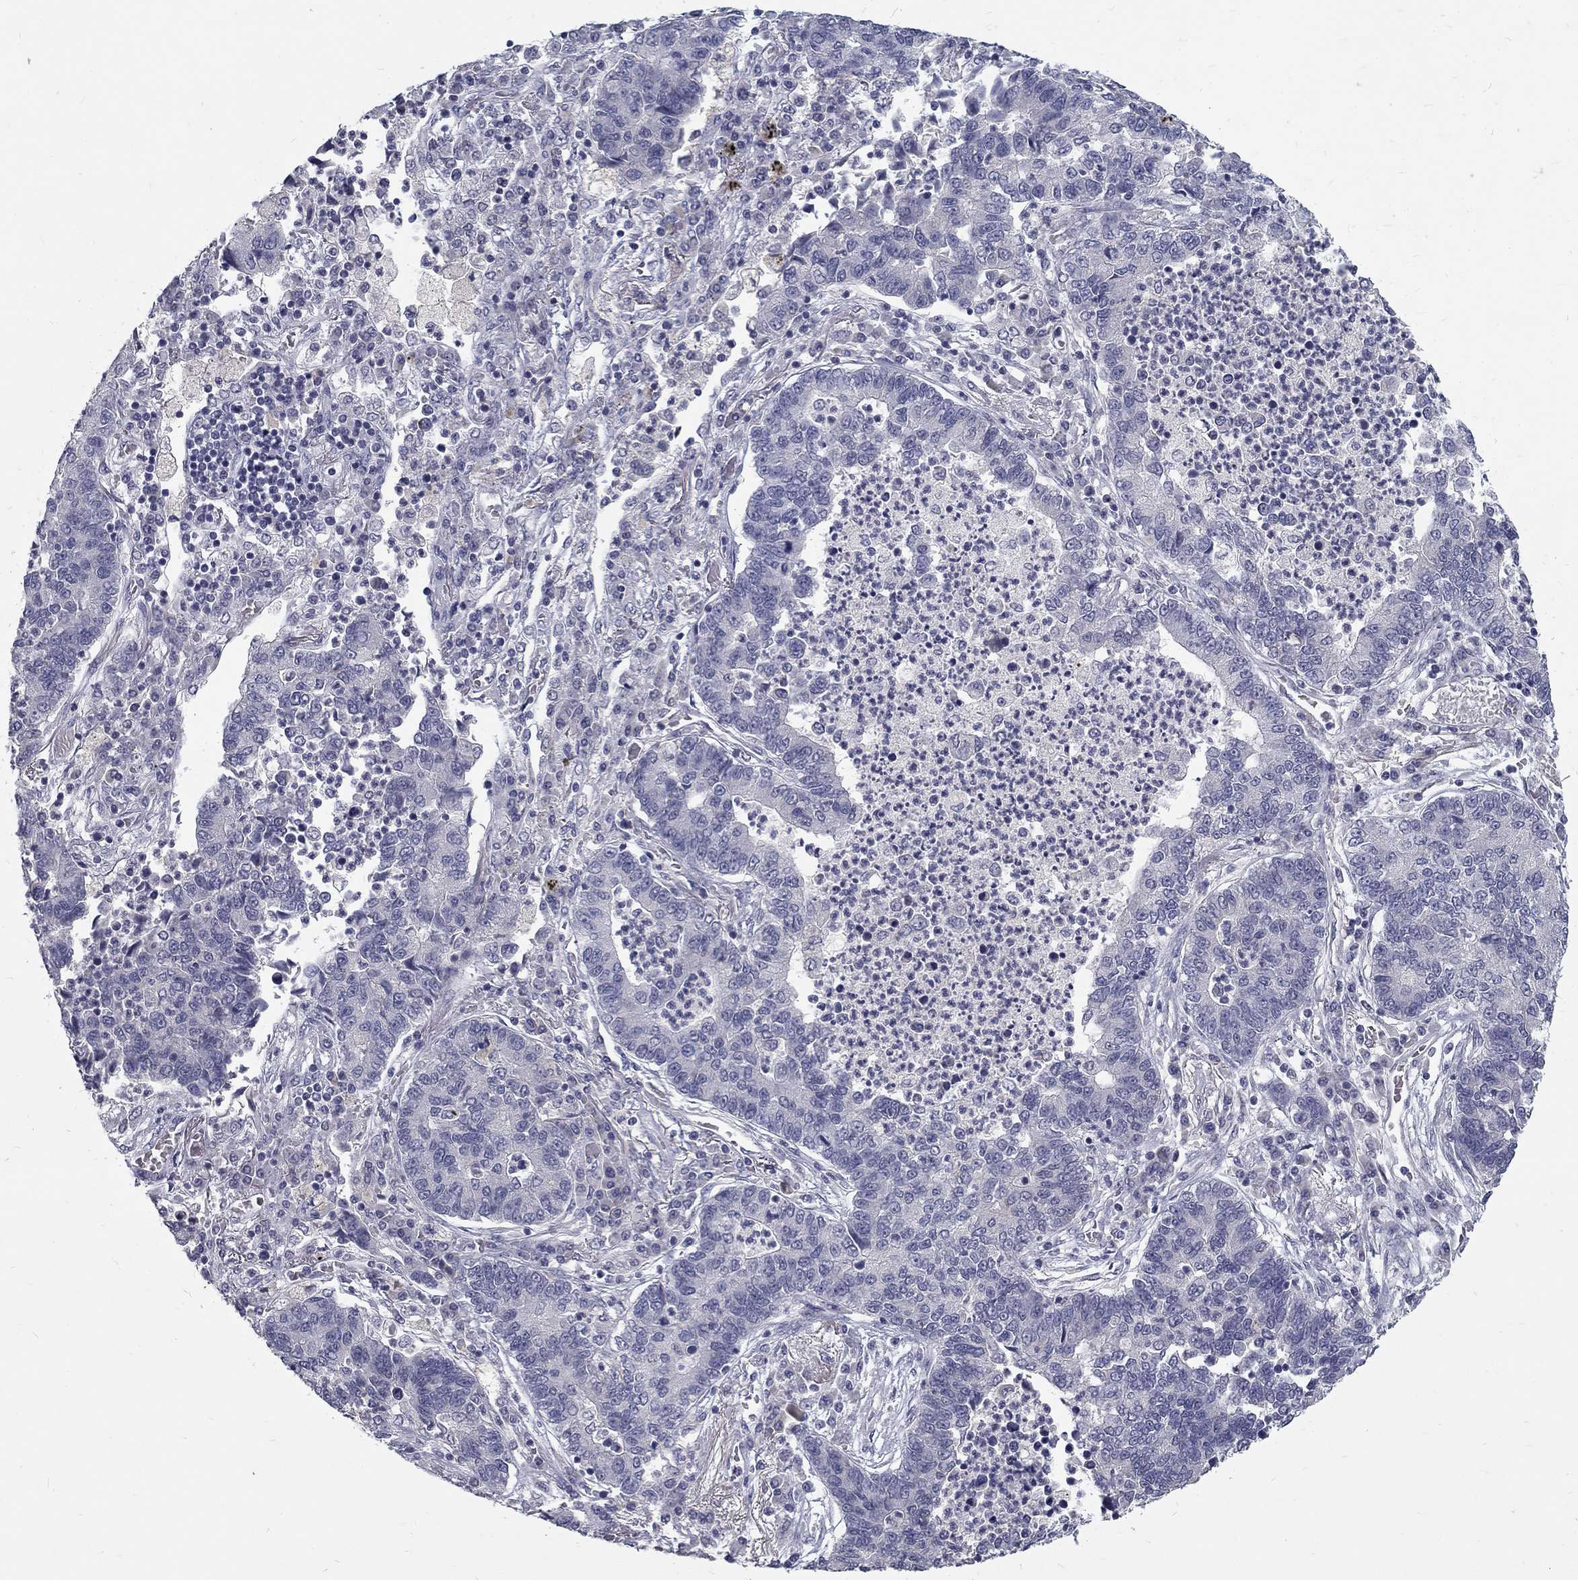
{"staining": {"intensity": "negative", "quantity": "none", "location": "none"}, "tissue": "lung cancer", "cell_type": "Tumor cells", "image_type": "cancer", "snomed": [{"axis": "morphology", "description": "Adenocarcinoma, NOS"}, {"axis": "topography", "description": "Lung"}], "caption": "Immunohistochemical staining of human lung cancer demonstrates no significant staining in tumor cells.", "gene": "NOS1", "patient": {"sex": "female", "age": 57}}